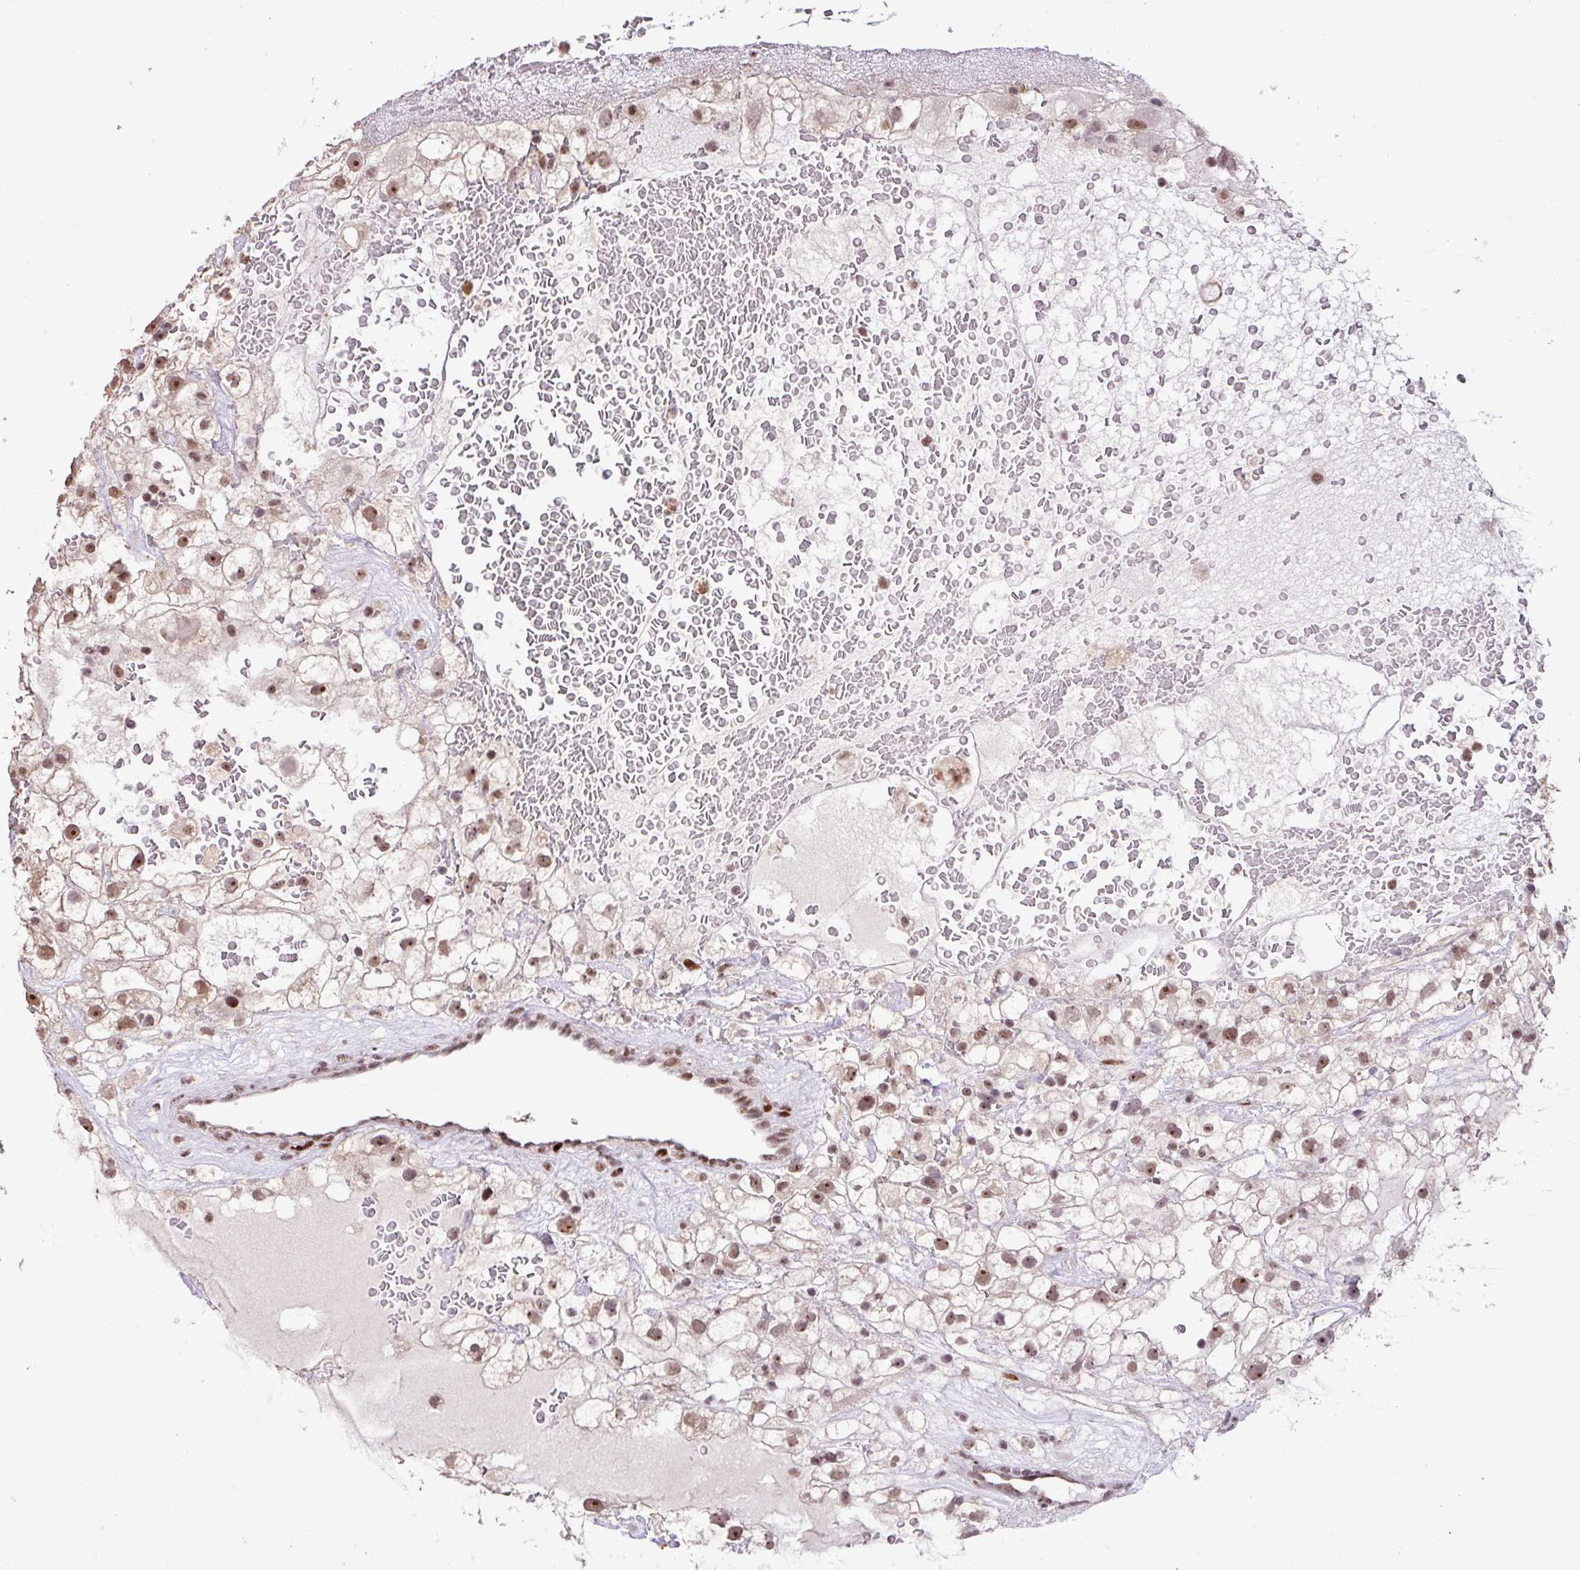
{"staining": {"intensity": "moderate", "quantity": ">75%", "location": "nuclear"}, "tissue": "renal cancer", "cell_type": "Tumor cells", "image_type": "cancer", "snomed": [{"axis": "morphology", "description": "Adenocarcinoma, NOS"}, {"axis": "topography", "description": "Kidney"}], "caption": "Renal cancer (adenocarcinoma) stained with DAB immunohistochemistry shows medium levels of moderate nuclear staining in approximately >75% of tumor cells. The protein of interest is shown in brown color, while the nuclei are stained blue.", "gene": "ZNF709", "patient": {"sex": "male", "age": 59}}